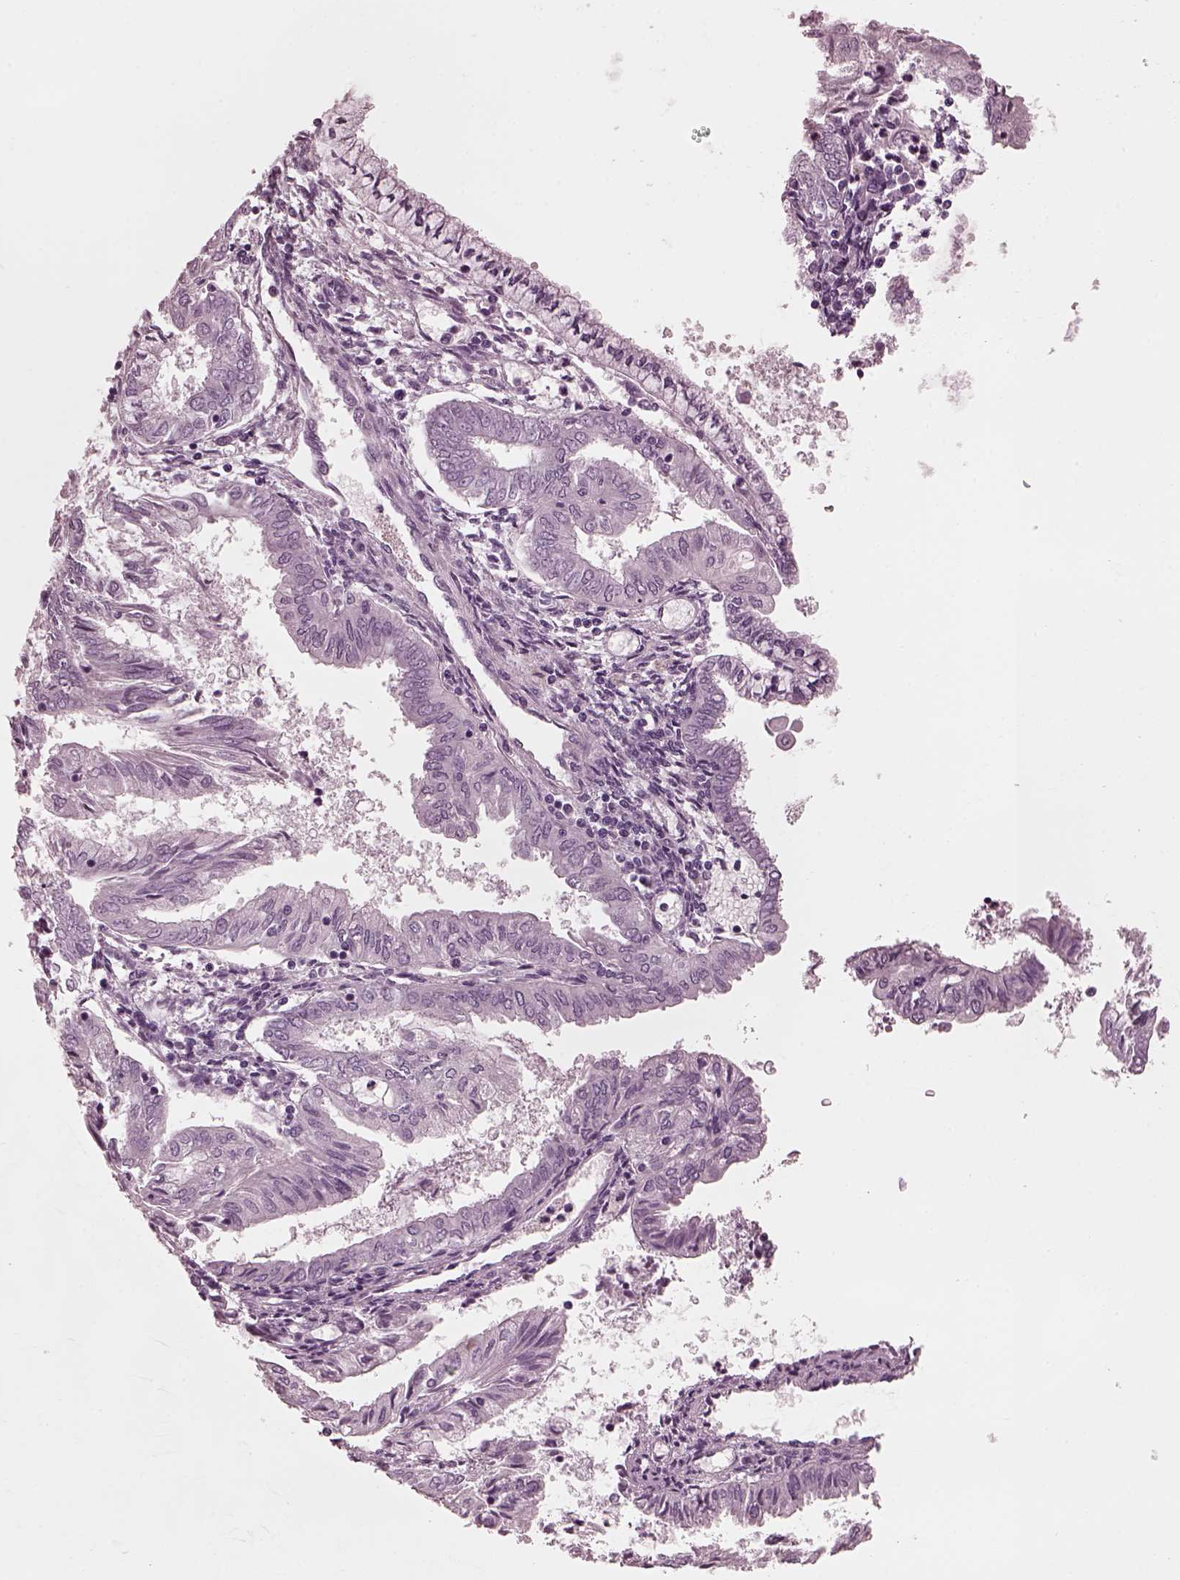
{"staining": {"intensity": "negative", "quantity": "none", "location": "none"}, "tissue": "endometrial cancer", "cell_type": "Tumor cells", "image_type": "cancer", "snomed": [{"axis": "morphology", "description": "Adenocarcinoma, NOS"}, {"axis": "topography", "description": "Endometrium"}], "caption": "An image of endometrial cancer (adenocarcinoma) stained for a protein demonstrates no brown staining in tumor cells.", "gene": "CGA", "patient": {"sex": "female", "age": 68}}